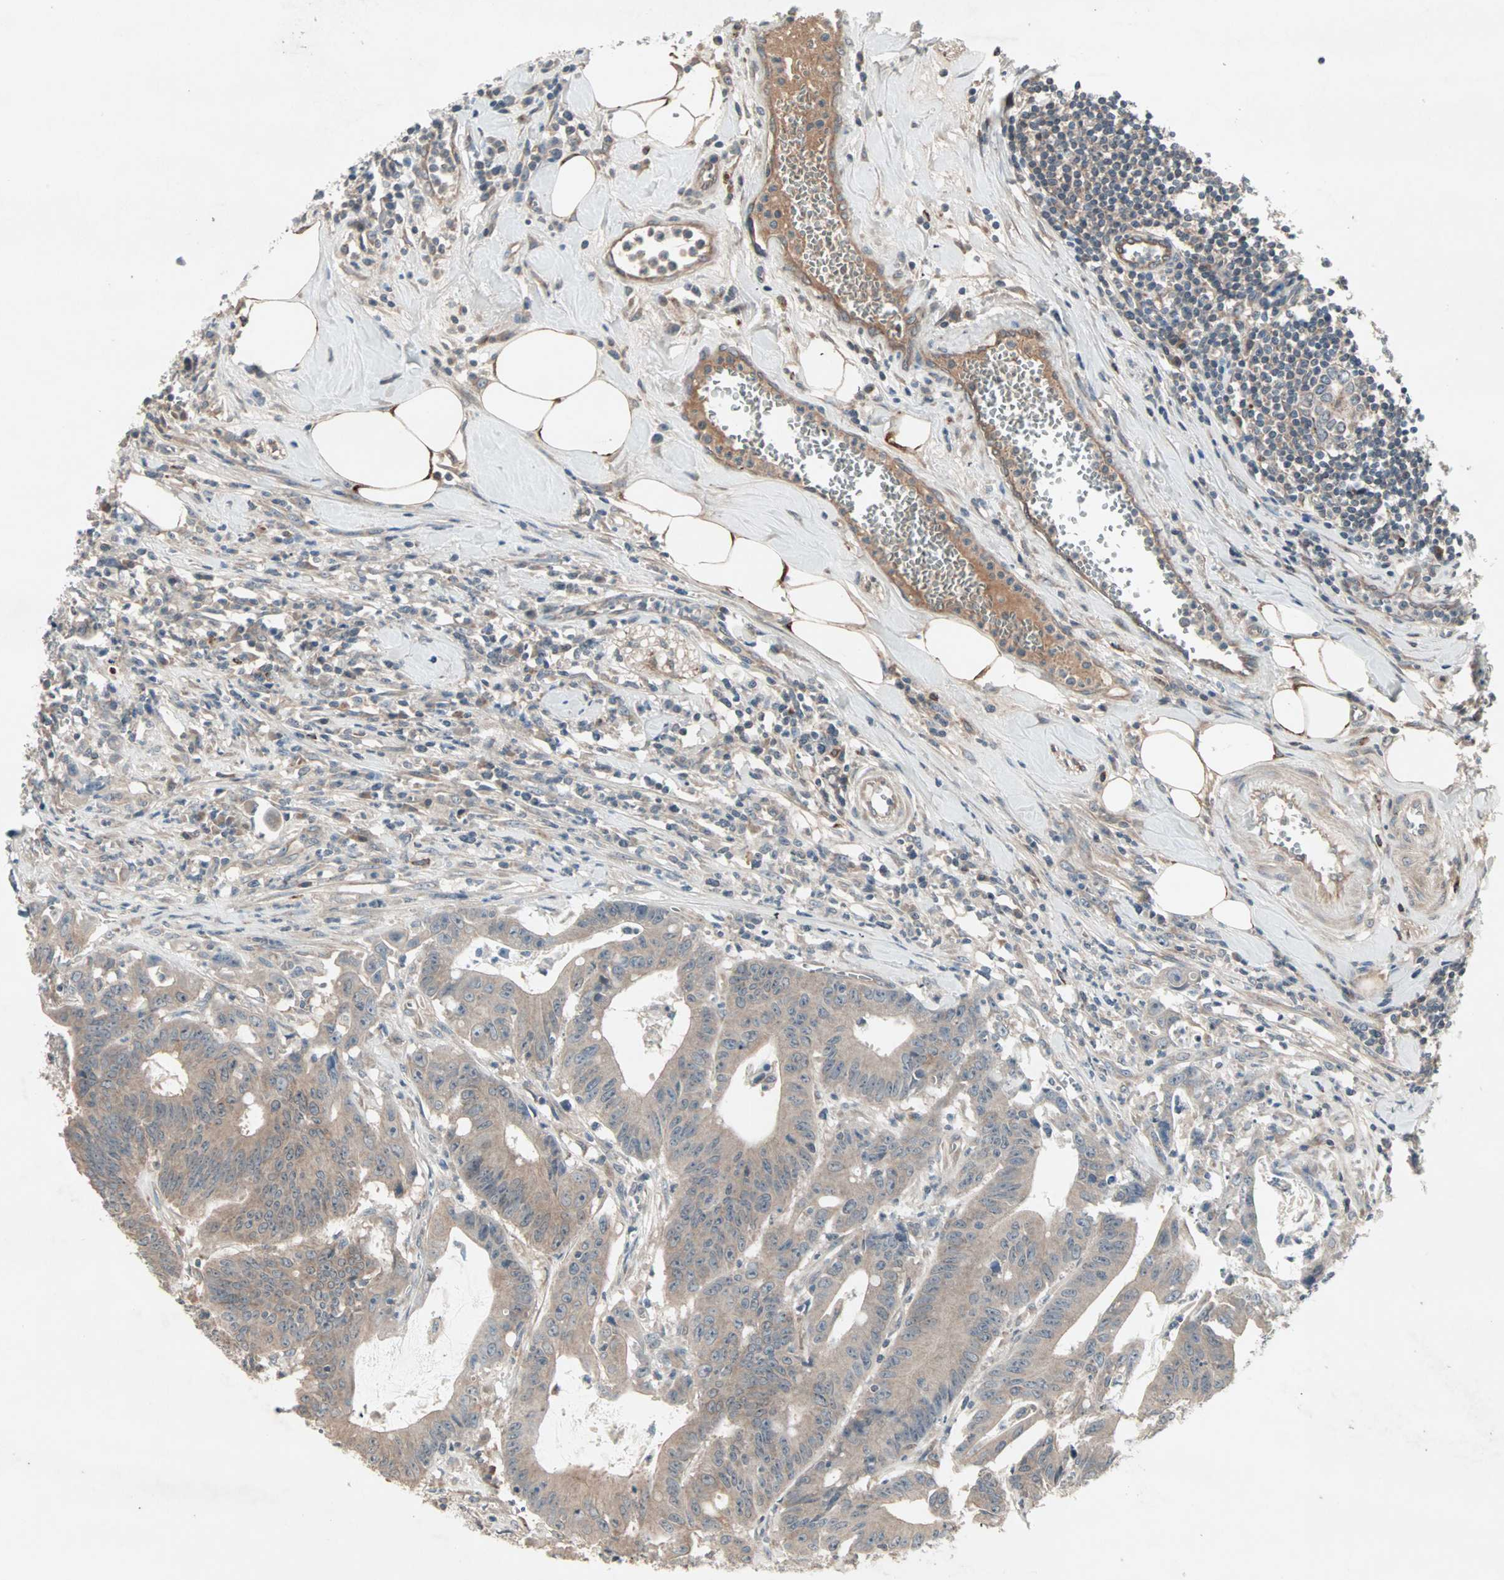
{"staining": {"intensity": "weak", "quantity": "25%-75%", "location": "cytoplasmic/membranous"}, "tissue": "colorectal cancer", "cell_type": "Tumor cells", "image_type": "cancer", "snomed": [{"axis": "morphology", "description": "Adenocarcinoma, NOS"}, {"axis": "topography", "description": "Colon"}], "caption": "DAB (3,3'-diaminobenzidine) immunohistochemical staining of human adenocarcinoma (colorectal) exhibits weak cytoplasmic/membranous protein expression in about 25%-75% of tumor cells.", "gene": "JMJD7-PLA2G4B", "patient": {"sex": "male", "age": 45}}